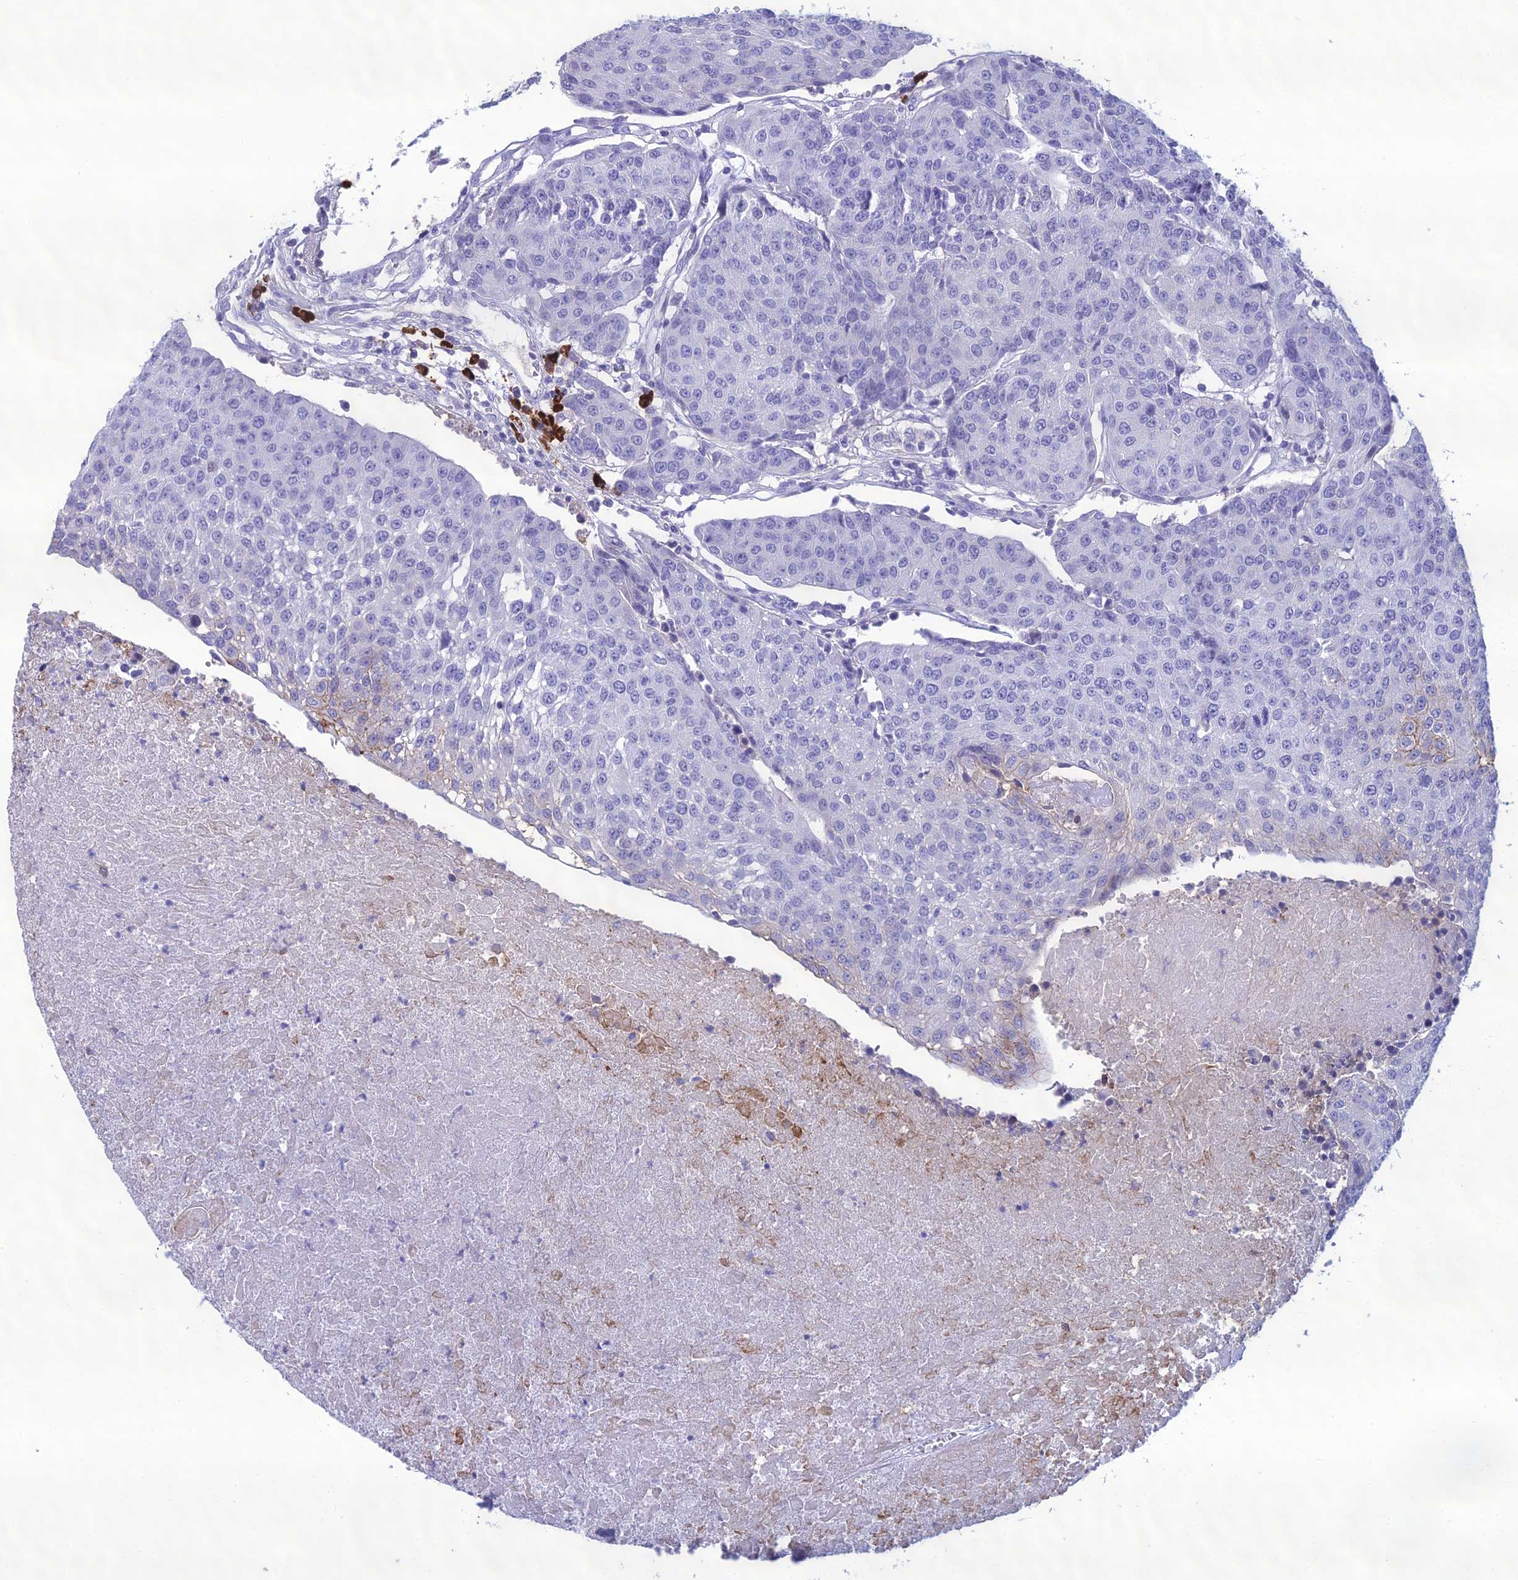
{"staining": {"intensity": "negative", "quantity": "none", "location": "none"}, "tissue": "urothelial cancer", "cell_type": "Tumor cells", "image_type": "cancer", "snomed": [{"axis": "morphology", "description": "Urothelial carcinoma, High grade"}, {"axis": "topography", "description": "Urinary bladder"}], "caption": "An image of human urothelial cancer is negative for staining in tumor cells.", "gene": "CRB2", "patient": {"sex": "female", "age": 85}}